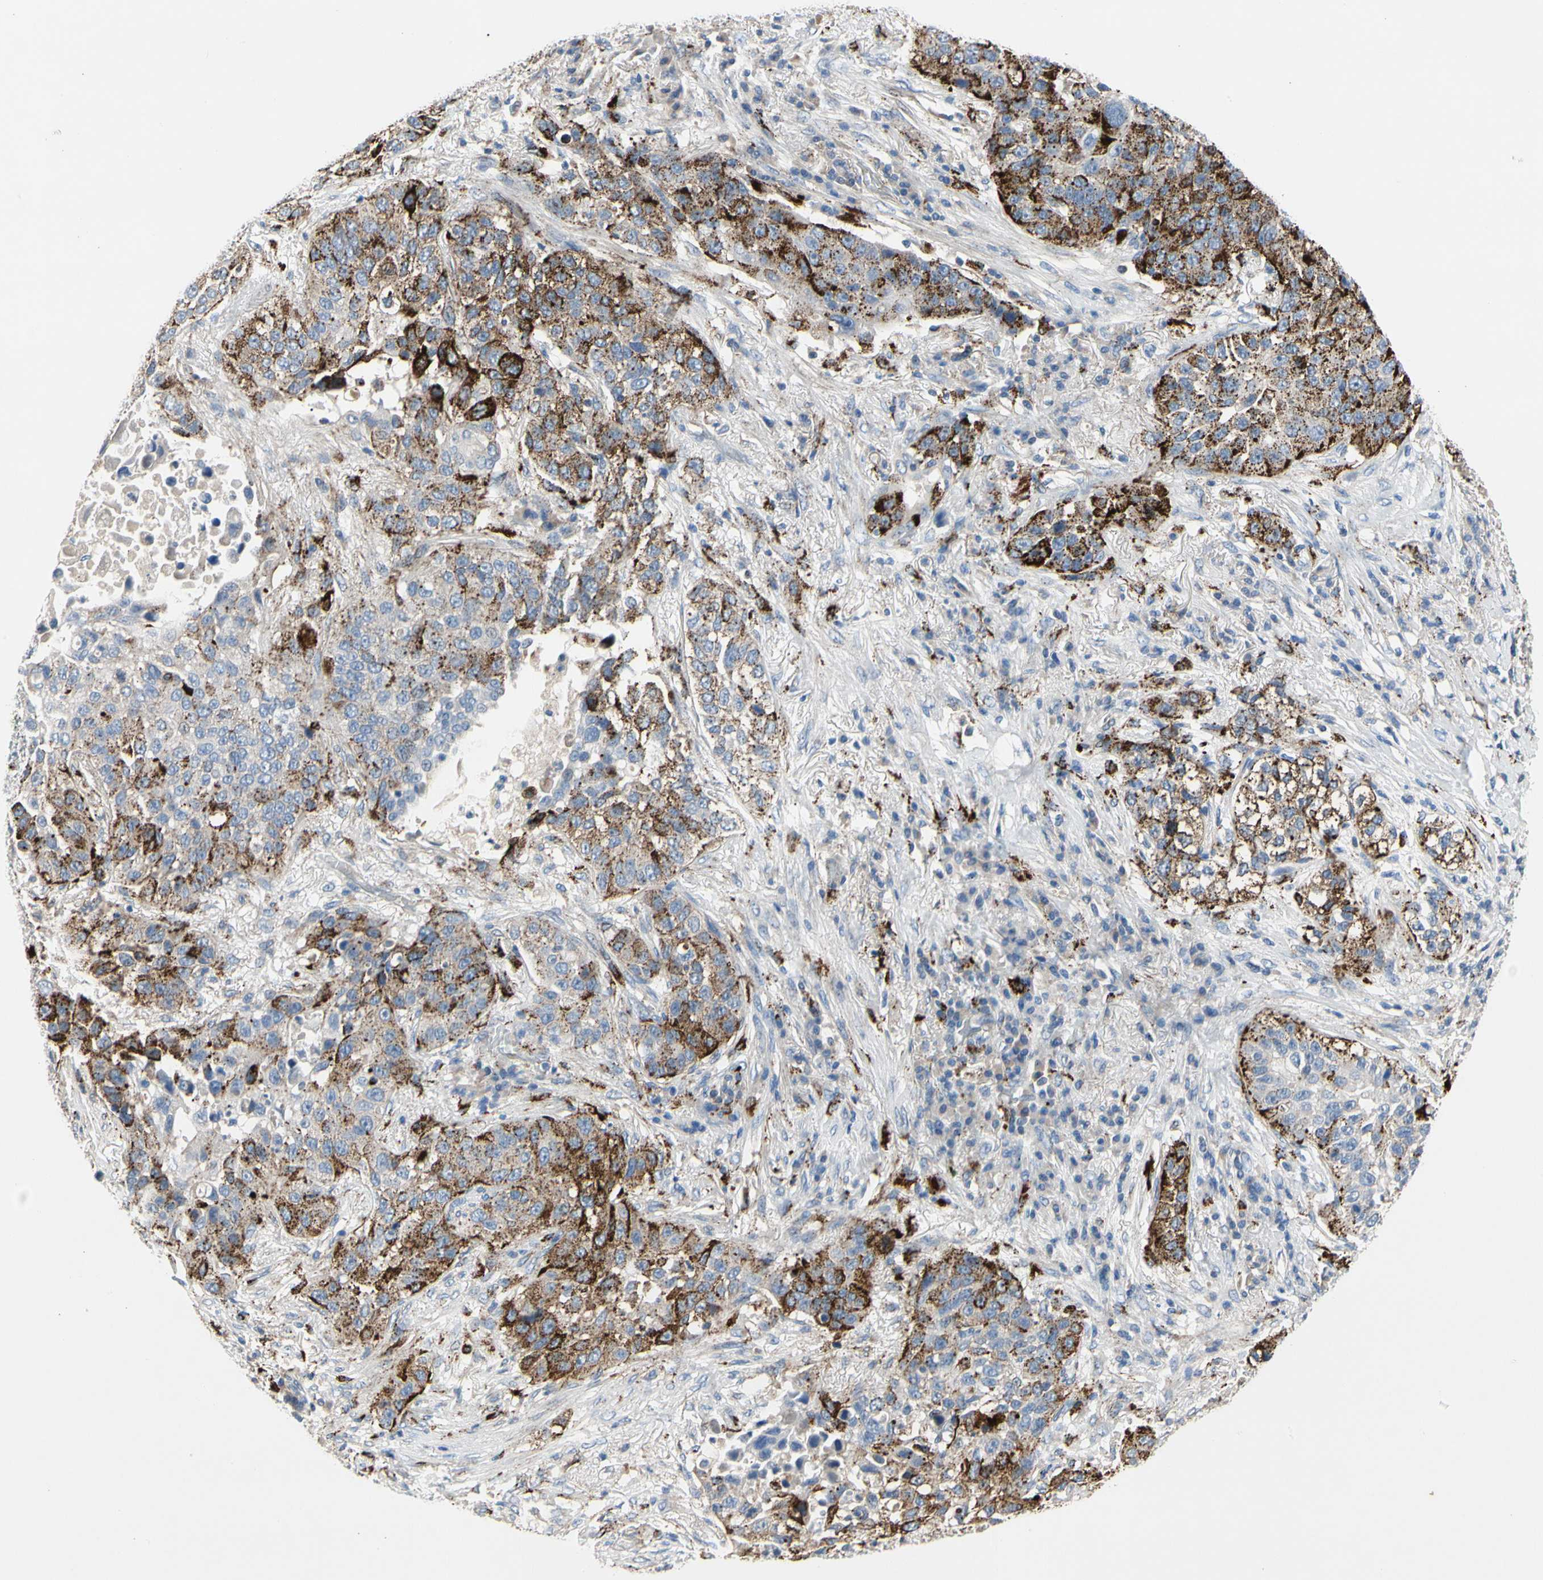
{"staining": {"intensity": "strong", "quantity": ">75%", "location": "cytoplasmic/membranous"}, "tissue": "lung cancer", "cell_type": "Tumor cells", "image_type": "cancer", "snomed": [{"axis": "morphology", "description": "Squamous cell carcinoma, NOS"}, {"axis": "topography", "description": "Lung"}], "caption": "Lung cancer stained with a brown dye shows strong cytoplasmic/membranous positive expression in about >75% of tumor cells.", "gene": "RETSAT", "patient": {"sex": "male", "age": 57}}